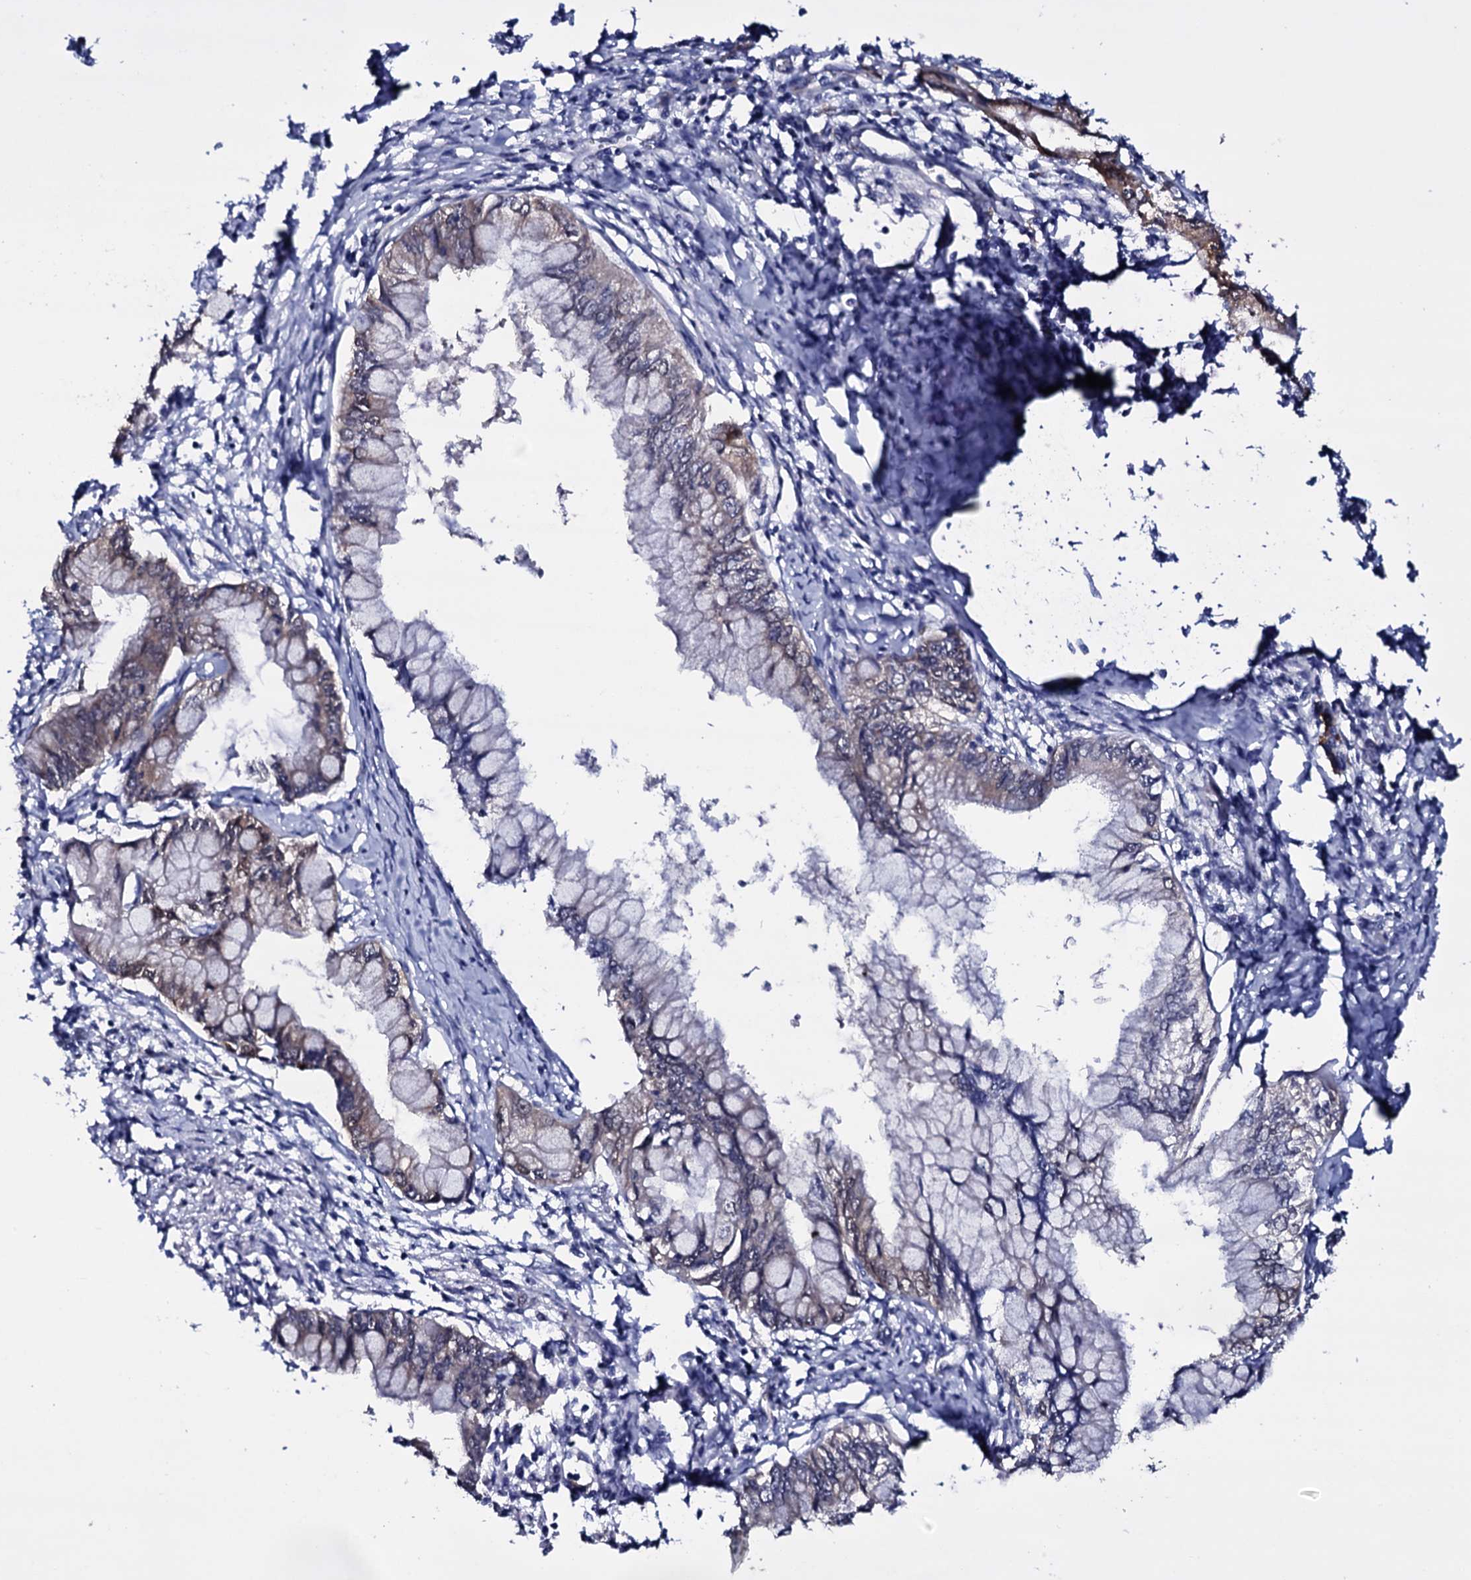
{"staining": {"intensity": "weak", "quantity": "25%-75%", "location": "cytoplasmic/membranous"}, "tissue": "pancreatic cancer", "cell_type": "Tumor cells", "image_type": "cancer", "snomed": [{"axis": "morphology", "description": "Adenocarcinoma, NOS"}, {"axis": "topography", "description": "Pancreas"}], "caption": "The image exhibits a brown stain indicating the presence of a protein in the cytoplasmic/membranous of tumor cells in adenocarcinoma (pancreatic).", "gene": "BCL2L14", "patient": {"sex": "male", "age": 48}}